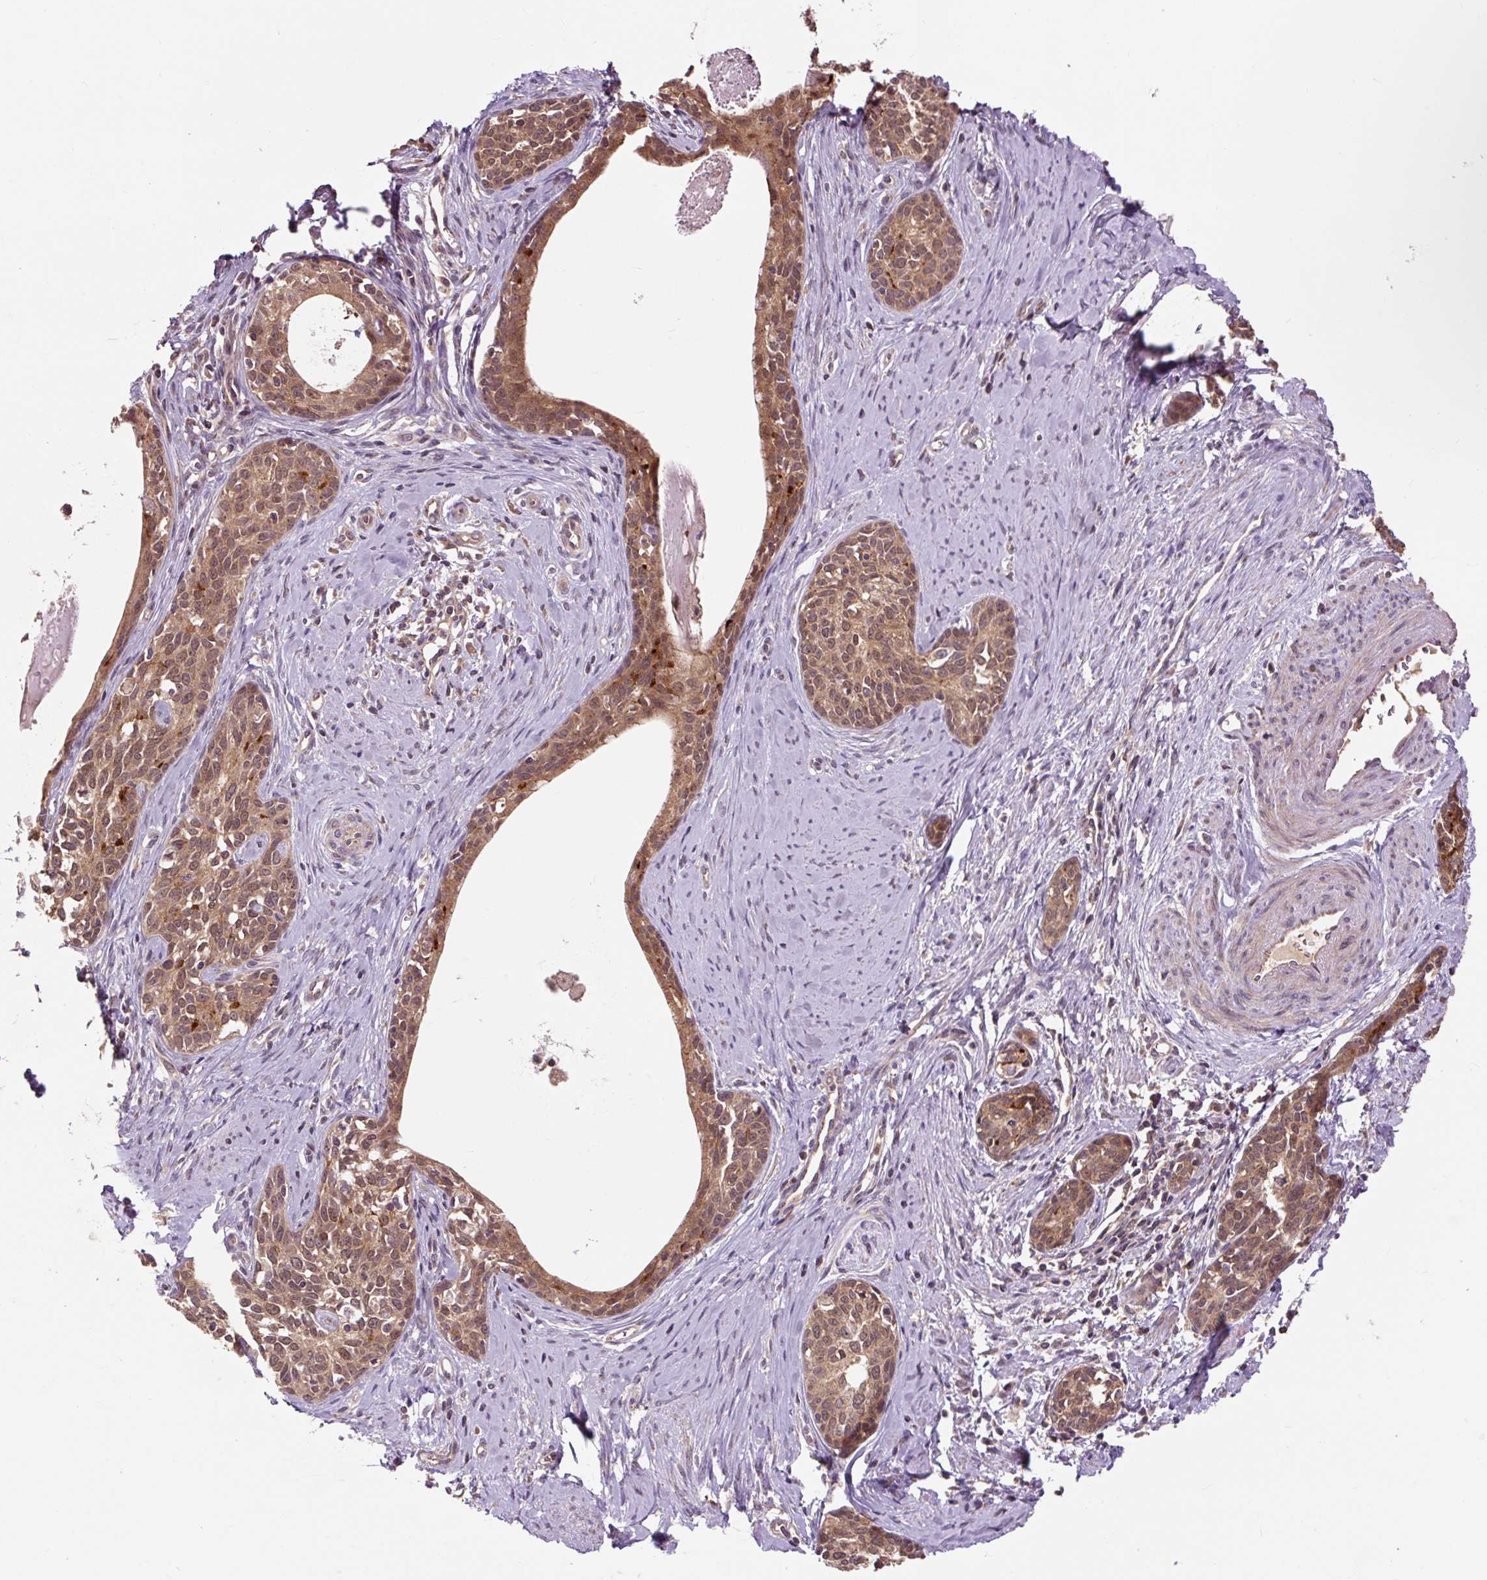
{"staining": {"intensity": "moderate", "quantity": ">75%", "location": "cytoplasmic/membranous,nuclear"}, "tissue": "cervical cancer", "cell_type": "Tumor cells", "image_type": "cancer", "snomed": [{"axis": "morphology", "description": "Squamous cell carcinoma, NOS"}, {"axis": "morphology", "description": "Adenocarcinoma, NOS"}, {"axis": "topography", "description": "Cervix"}], "caption": "Protein expression analysis of cervical cancer shows moderate cytoplasmic/membranous and nuclear staining in approximately >75% of tumor cells. (DAB = brown stain, brightfield microscopy at high magnification).", "gene": "MMS19", "patient": {"sex": "female", "age": 52}}